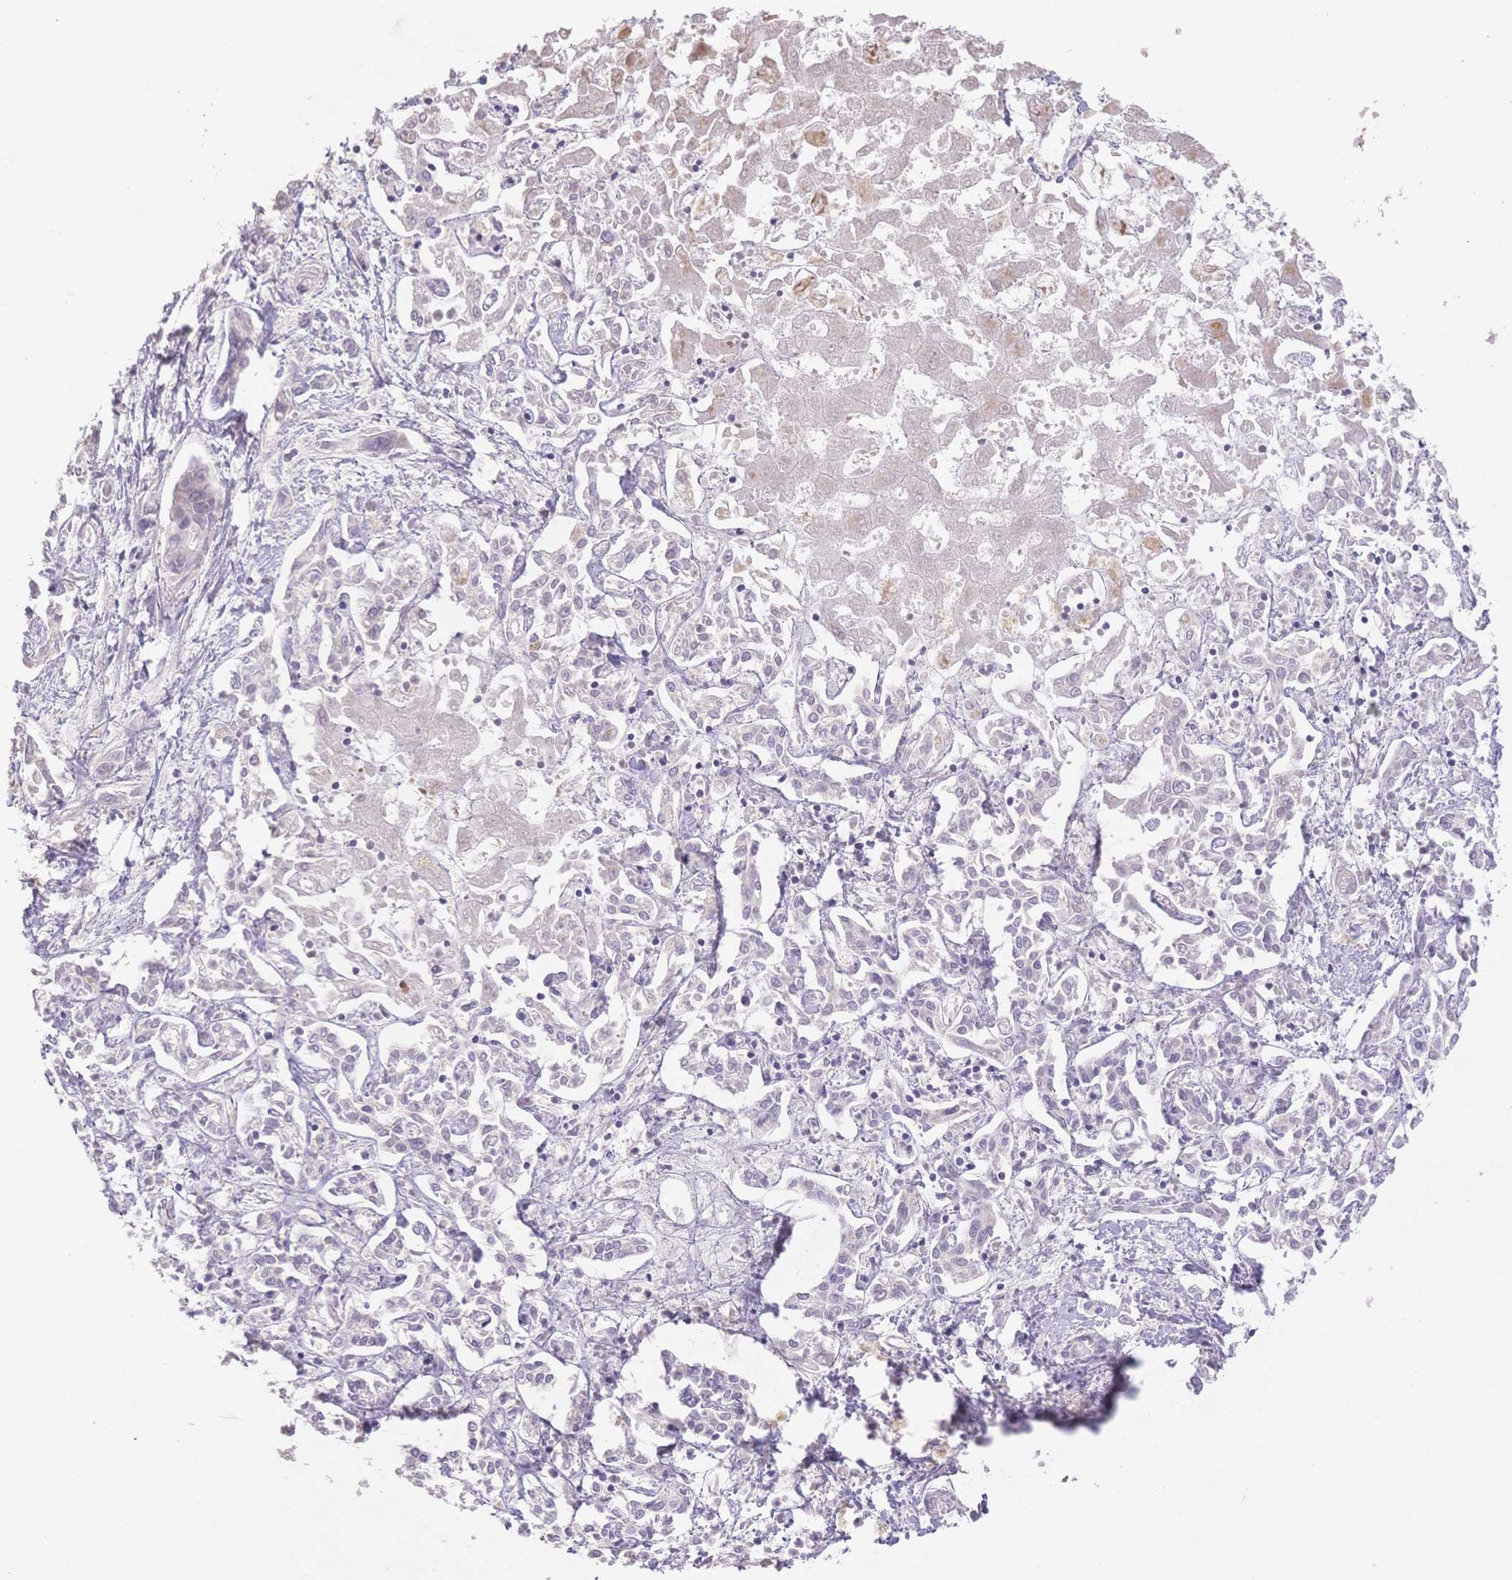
{"staining": {"intensity": "negative", "quantity": "none", "location": "none"}, "tissue": "liver cancer", "cell_type": "Tumor cells", "image_type": "cancer", "snomed": [{"axis": "morphology", "description": "Cholangiocarcinoma"}, {"axis": "topography", "description": "Liver"}], "caption": "Photomicrograph shows no protein expression in tumor cells of cholangiocarcinoma (liver) tissue.", "gene": "SUV39H2", "patient": {"sex": "female", "age": 64}}